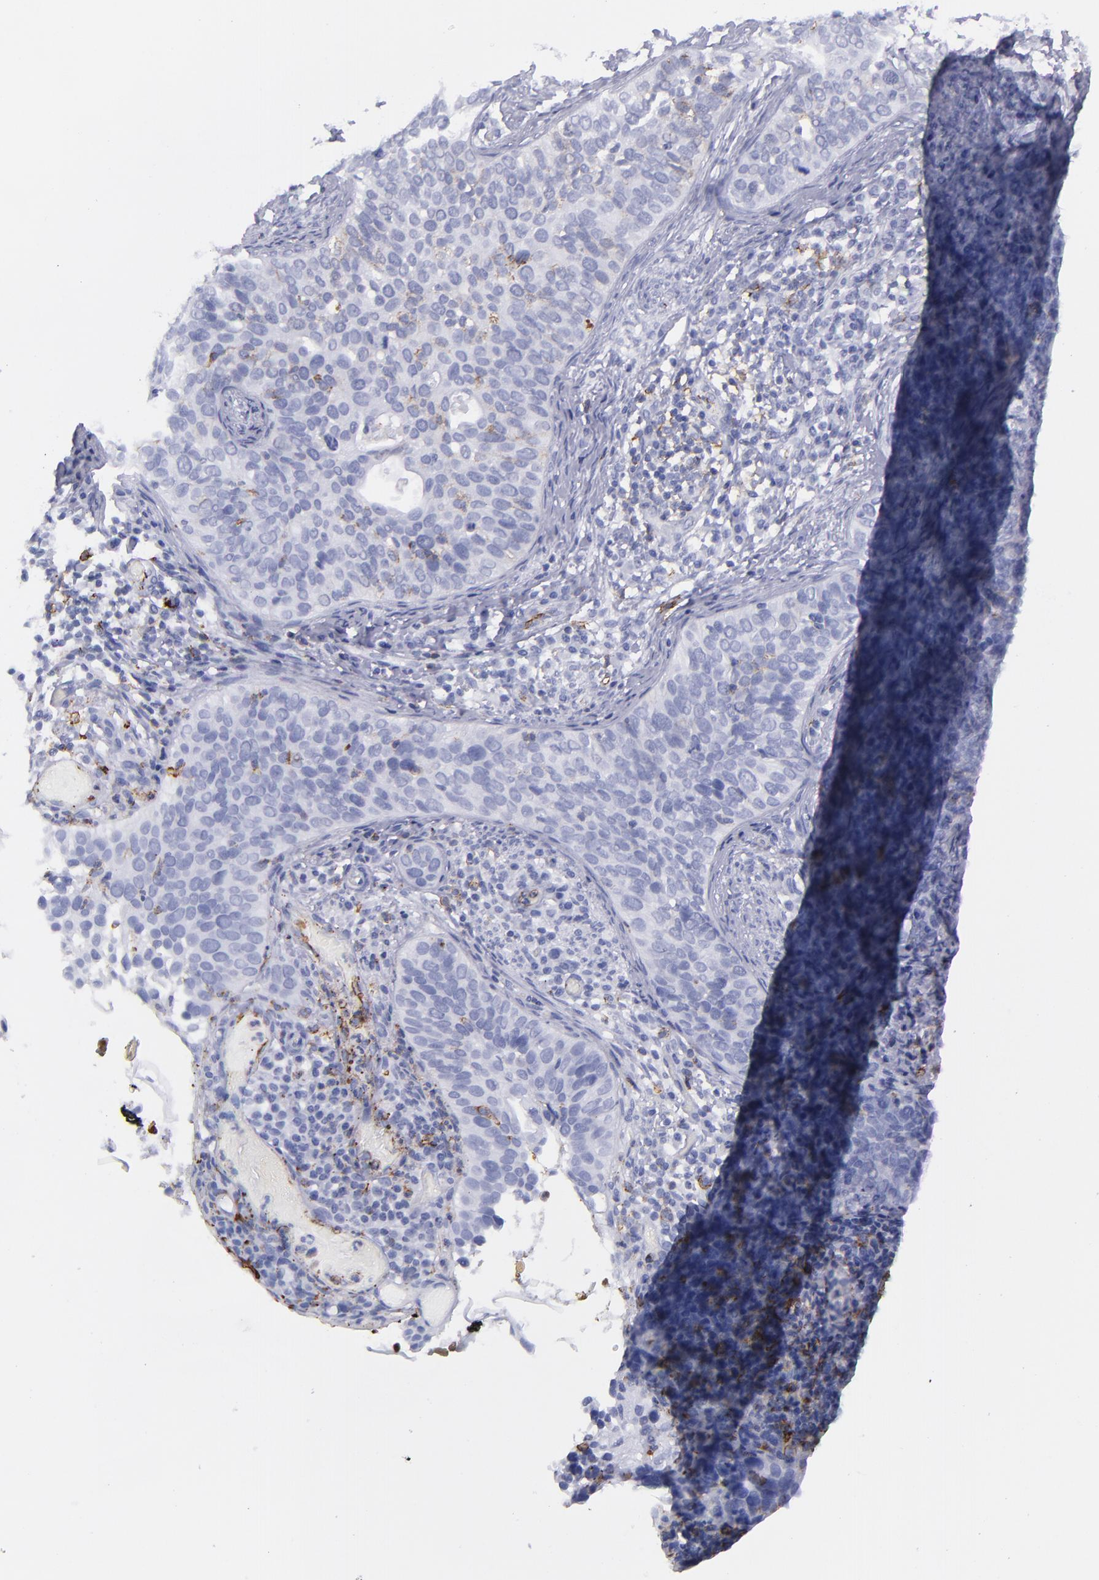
{"staining": {"intensity": "negative", "quantity": "none", "location": "none"}, "tissue": "cervical cancer", "cell_type": "Tumor cells", "image_type": "cancer", "snomed": [{"axis": "morphology", "description": "Squamous cell carcinoma, NOS"}, {"axis": "topography", "description": "Cervix"}], "caption": "Immunohistochemistry (IHC) histopathology image of cervical cancer stained for a protein (brown), which reveals no staining in tumor cells.", "gene": "SELPLG", "patient": {"sex": "female", "age": 31}}